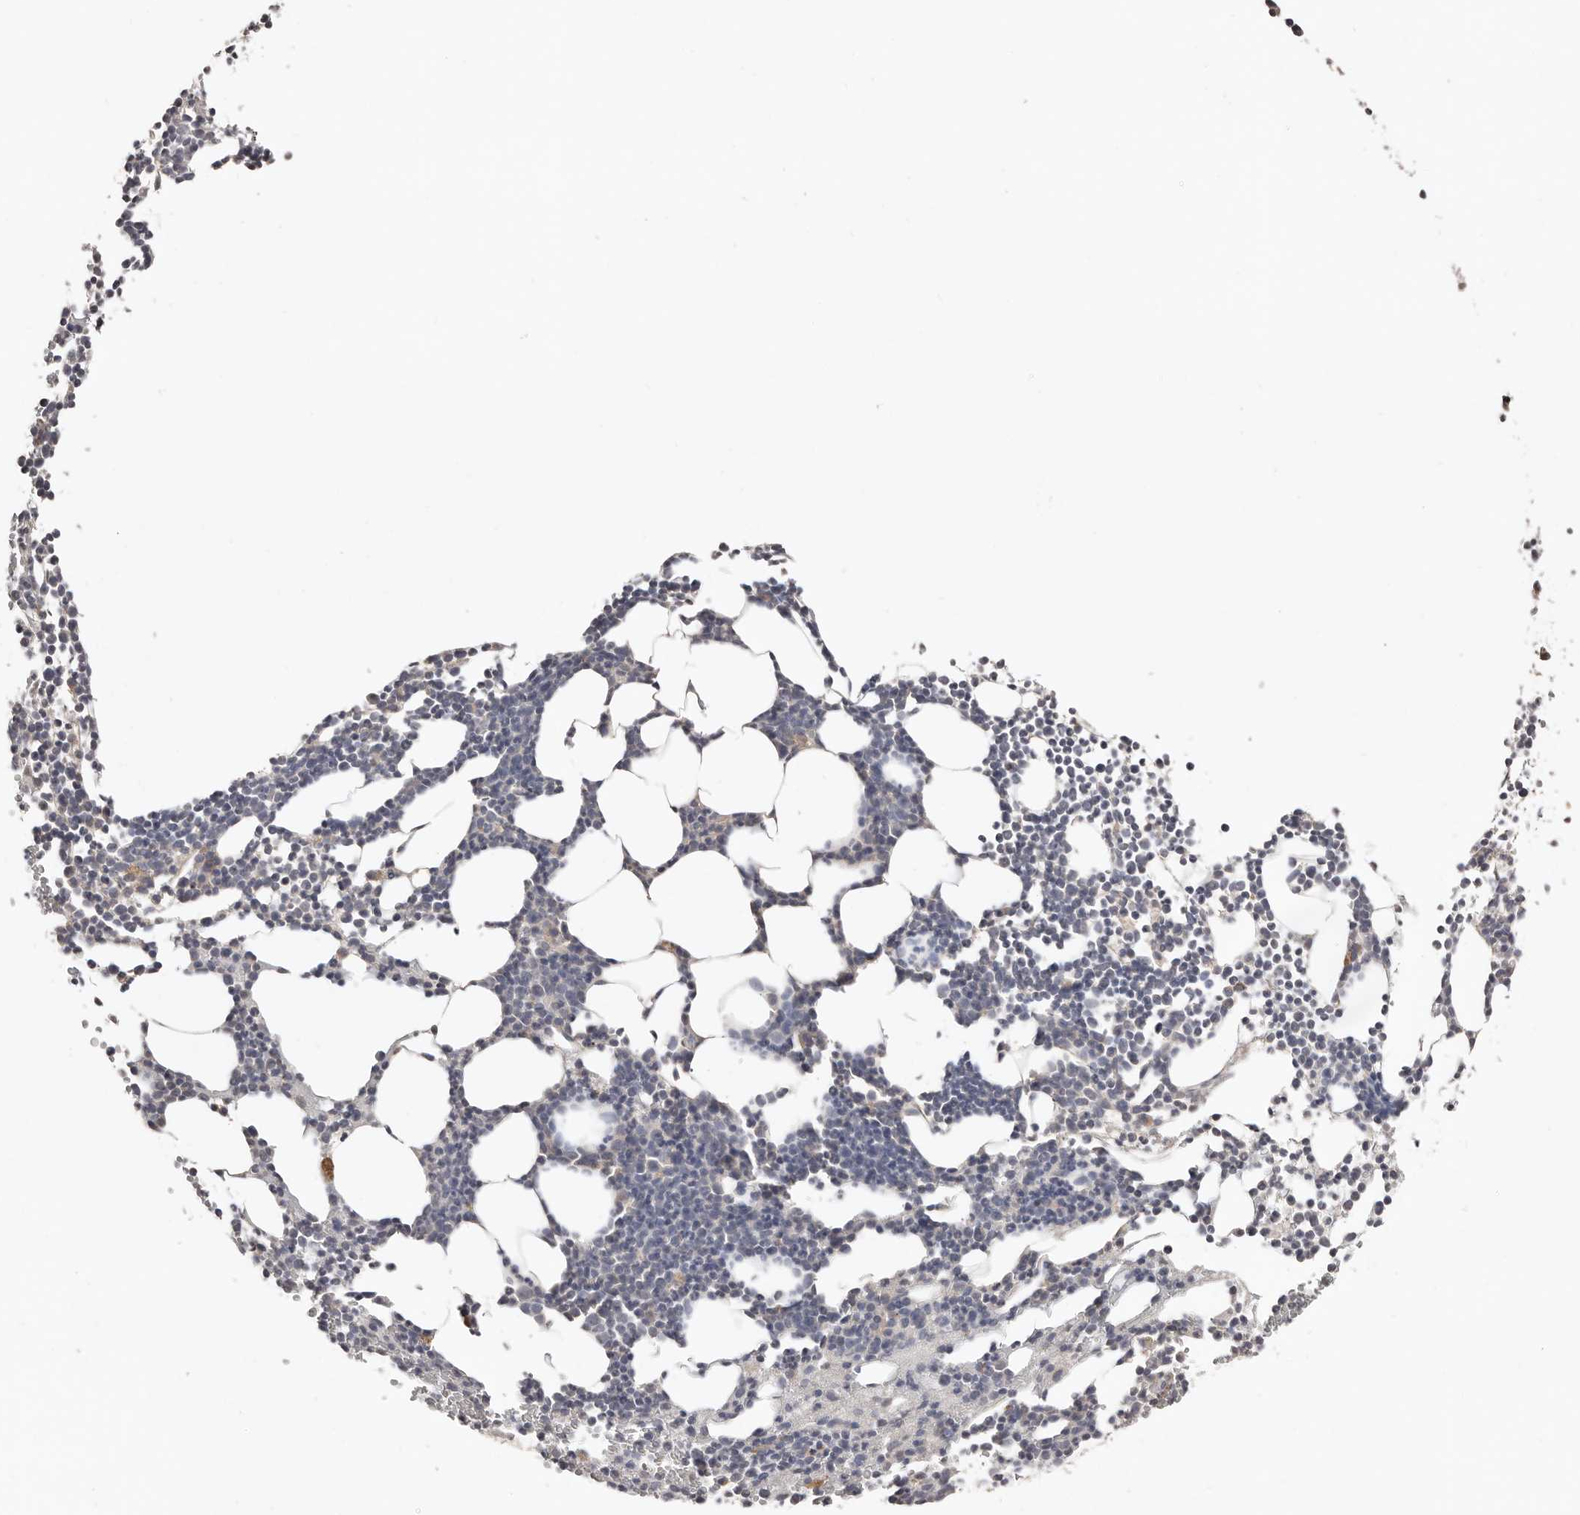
{"staining": {"intensity": "moderate", "quantity": "<25%", "location": "cytoplasmic/membranous"}, "tissue": "bone marrow", "cell_type": "Hematopoietic cells", "image_type": "normal", "snomed": [{"axis": "morphology", "description": "Normal tissue, NOS"}, {"axis": "topography", "description": "Bone marrow"}], "caption": "Bone marrow stained with DAB immunohistochemistry demonstrates low levels of moderate cytoplasmic/membranous expression in approximately <25% of hematopoietic cells.", "gene": "SLC39A2", "patient": {"sex": "female", "age": 67}}